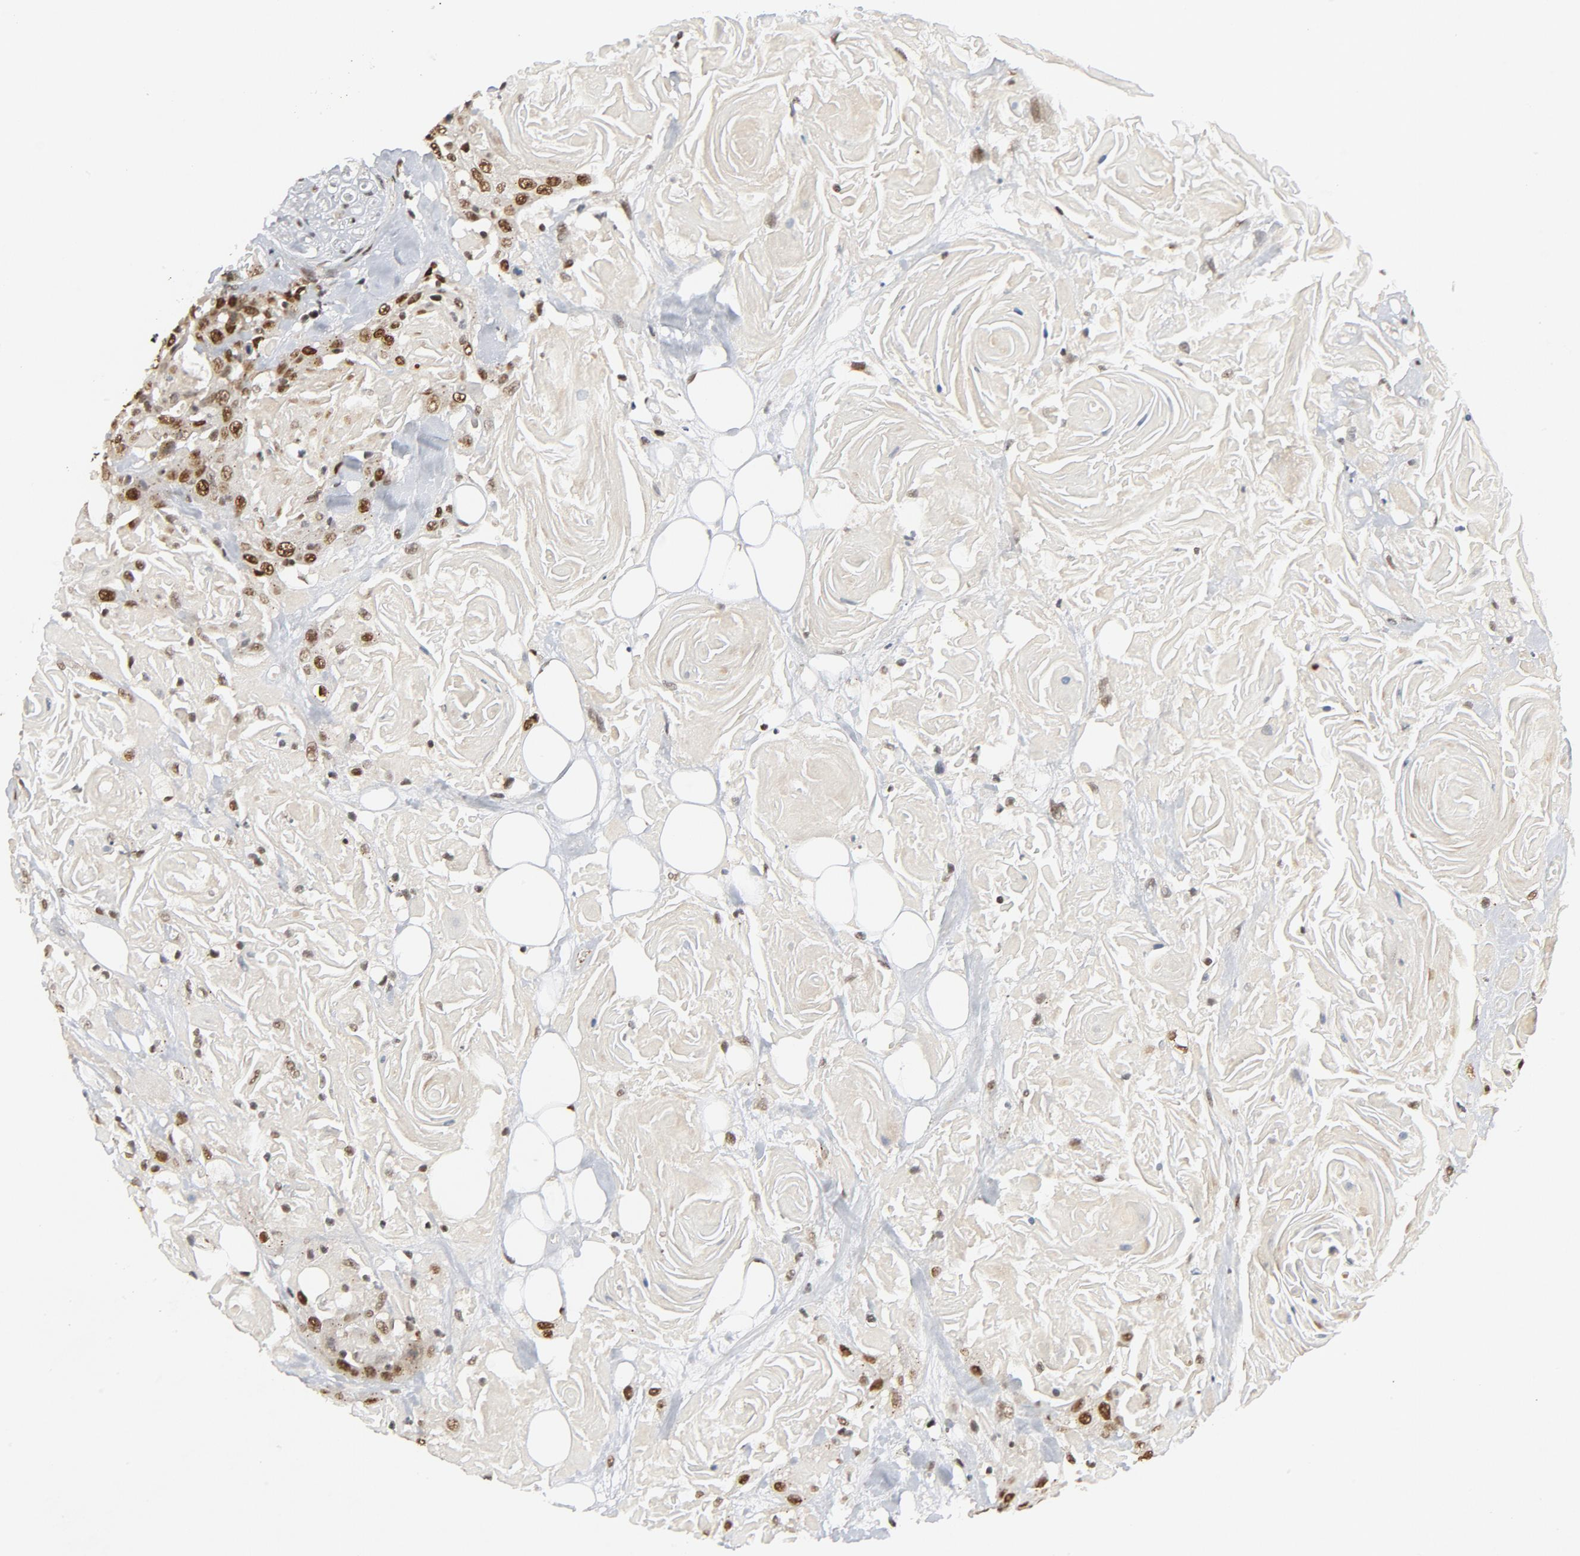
{"staining": {"intensity": "strong", "quantity": ">75%", "location": "nuclear"}, "tissue": "head and neck cancer", "cell_type": "Tumor cells", "image_type": "cancer", "snomed": [{"axis": "morphology", "description": "Squamous cell carcinoma, NOS"}, {"axis": "topography", "description": "Head-Neck"}], "caption": "About >75% of tumor cells in human squamous cell carcinoma (head and neck) reveal strong nuclear protein expression as visualized by brown immunohistochemical staining.", "gene": "SMARCD1", "patient": {"sex": "female", "age": 84}}